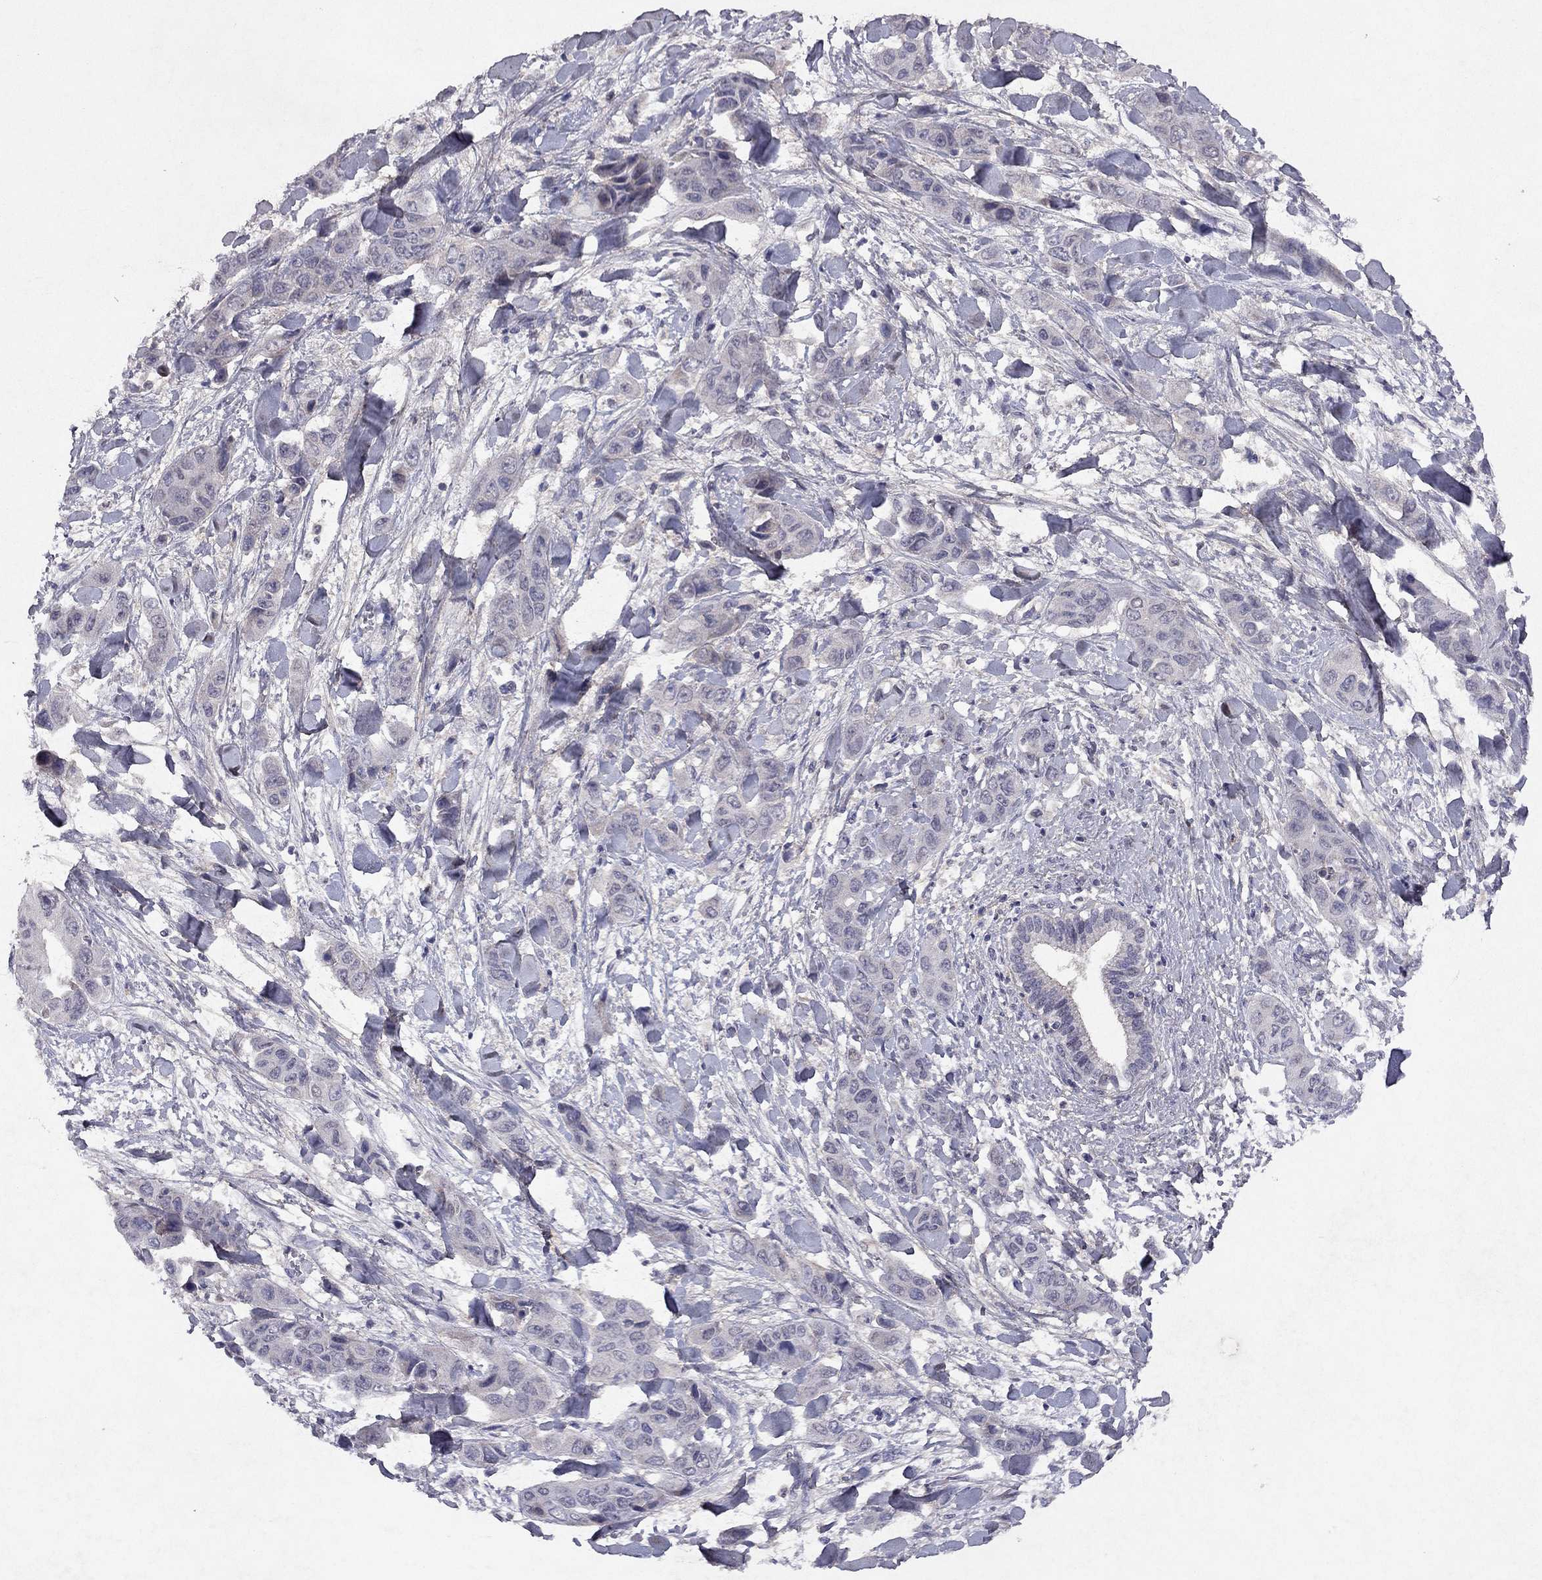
{"staining": {"intensity": "negative", "quantity": "none", "location": "none"}, "tissue": "liver cancer", "cell_type": "Tumor cells", "image_type": "cancer", "snomed": [{"axis": "morphology", "description": "Cholangiocarcinoma"}, {"axis": "topography", "description": "Liver"}], "caption": "Tumor cells are negative for brown protein staining in liver cancer. The staining is performed using DAB (3,3'-diaminobenzidine) brown chromogen with nuclei counter-stained in using hematoxylin.", "gene": "ESR2", "patient": {"sex": "female", "age": 52}}